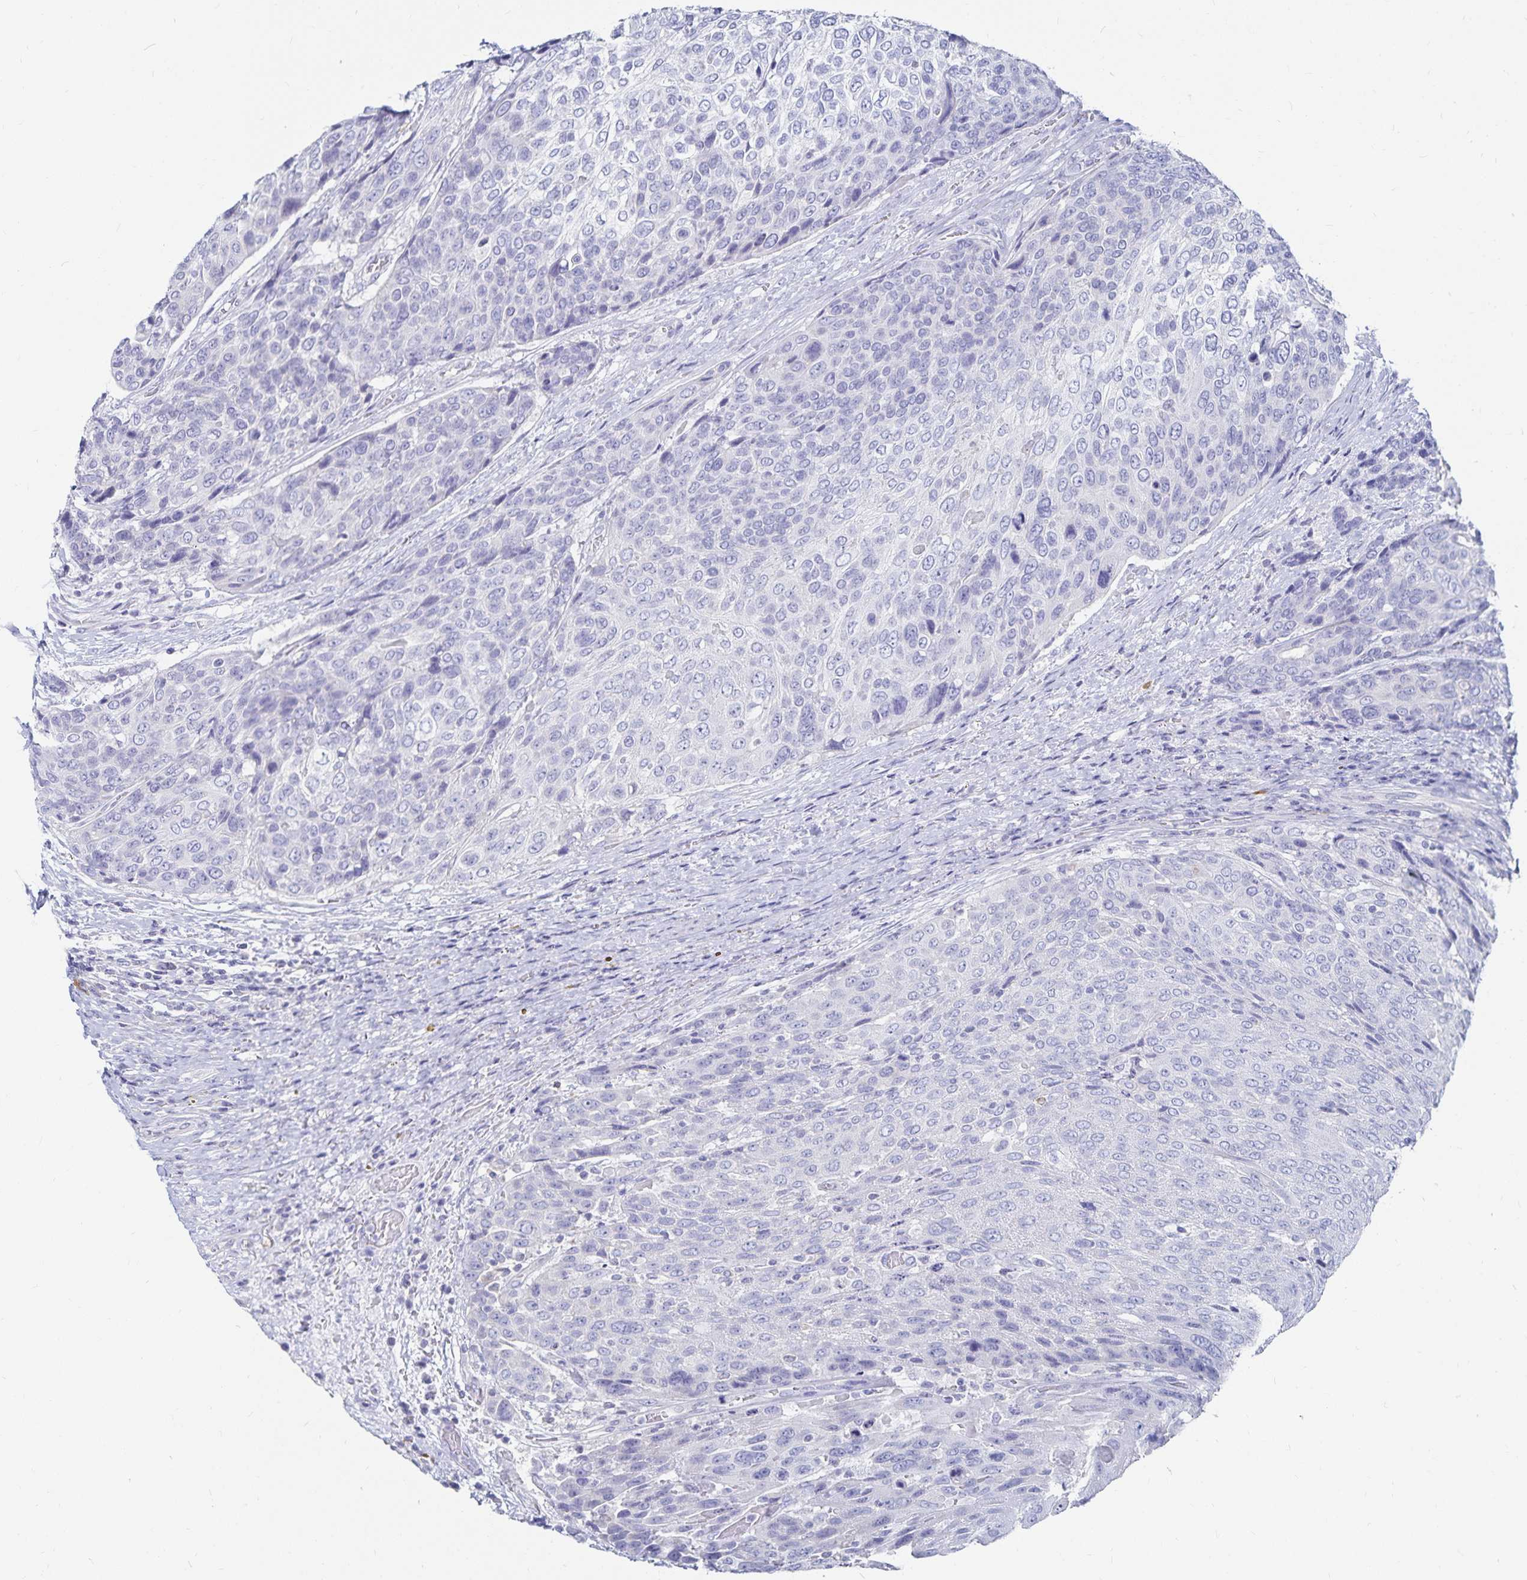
{"staining": {"intensity": "negative", "quantity": "none", "location": "none"}, "tissue": "urothelial cancer", "cell_type": "Tumor cells", "image_type": "cancer", "snomed": [{"axis": "morphology", "description": "Urothelial carcinoma, High grade"}, {"axis": "topography", "description": "Urinary bladder"}], "caption": "Histopathology image shows no protein expression in tumor cells of urothelial cancer tissue.", "gene": "TNIP1", "patient": {"sex": "female", "age": 70}}